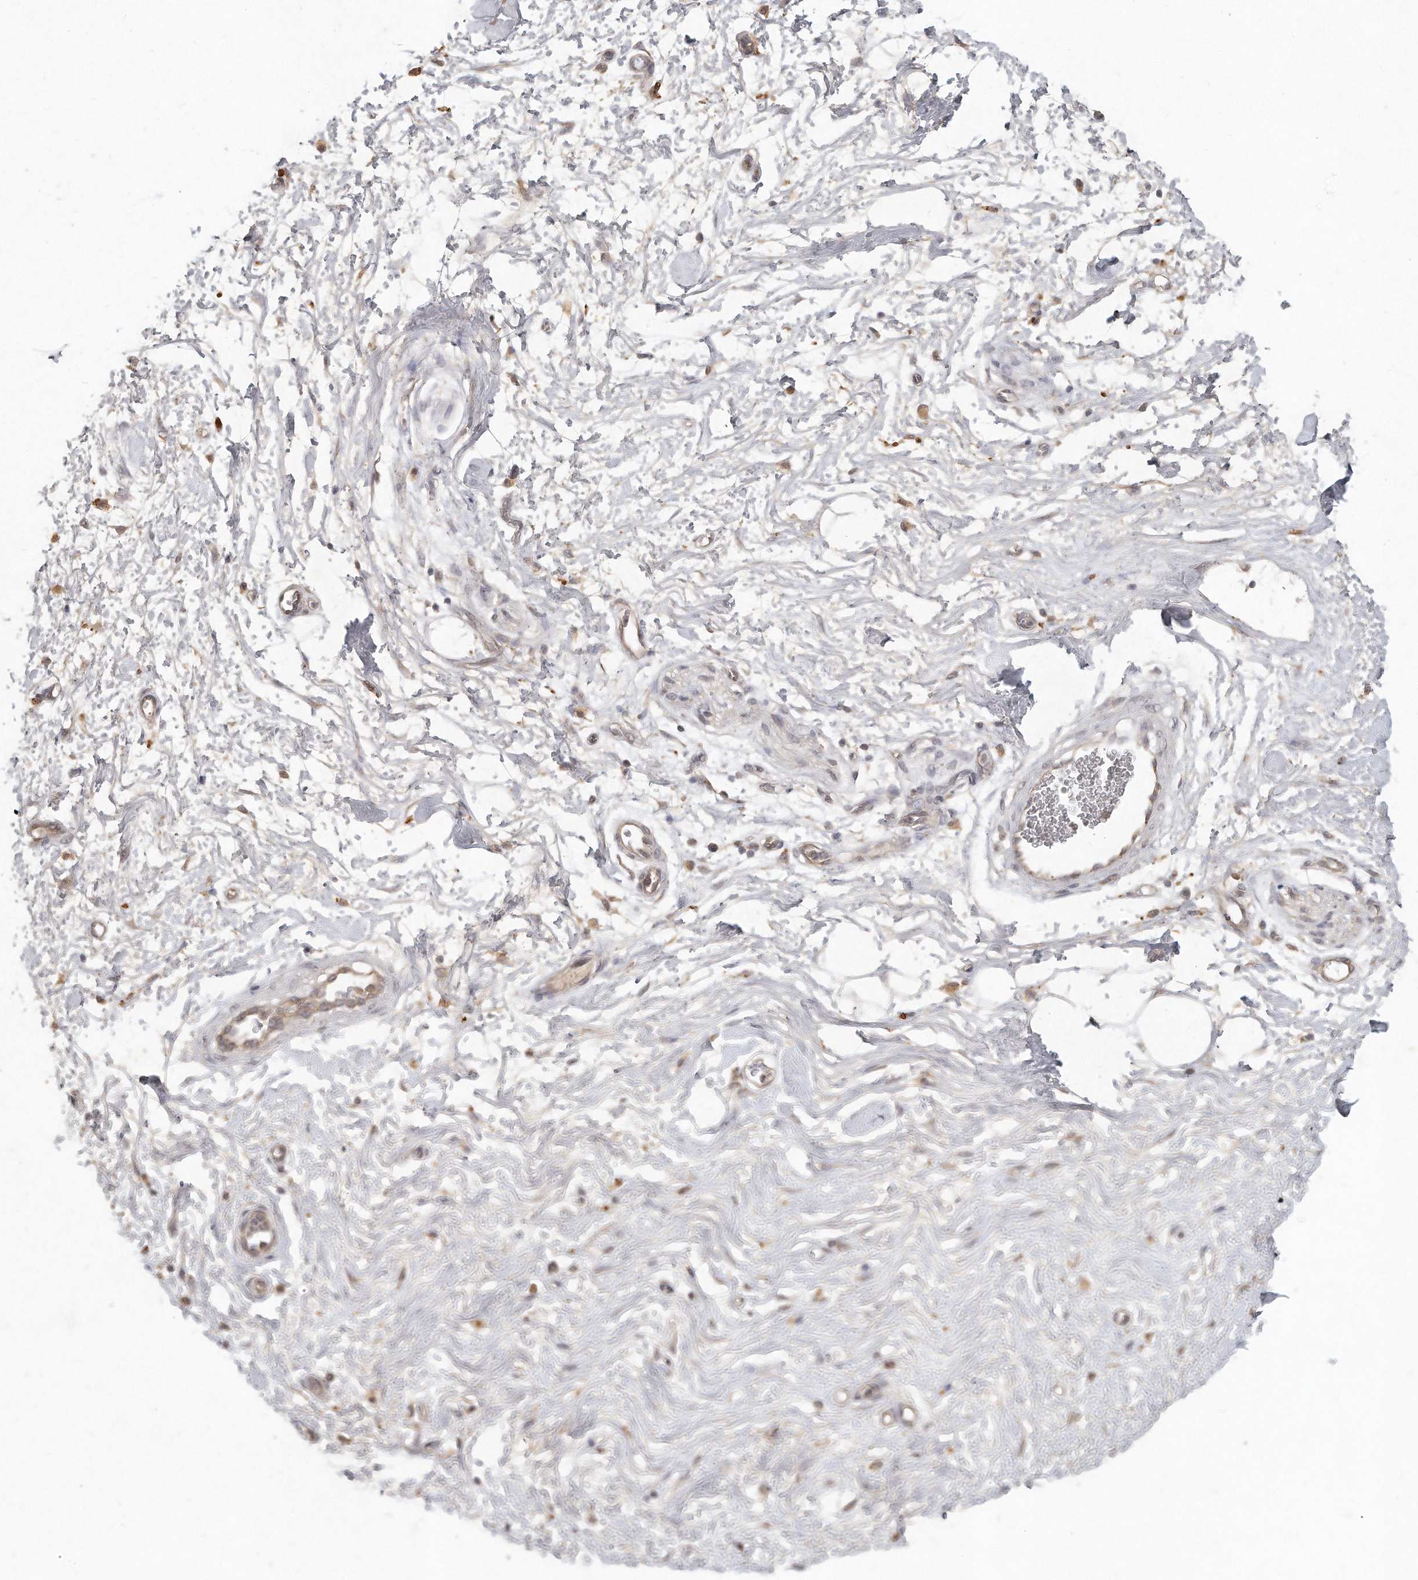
{"staining": {"intensity": "weak", "quantity": ">75%", "location": "cytoplasmic/membranous"}, "tissue": "adipose tissue", "cell_type": "Adipocytes", "image_type": "normal", "snomed": [{"axis": "morphology", "description": "Normal tissue, NOS"}, {"axis": "morphology", "description": "Adenocarcinoma, NOS"}, {"axis": "topography", "description": "Pancreas"}, {"axis": "topography", "description": "Peripheral nerve tissue"}], "caption": "This is a micrograph of IHC staining of benign adipose tissue, which shows weak staining in the cytoplasmic/membranous of adipocytes.", "gene": "LGALS8", "patient": {"sex": "male", "age": 59}}